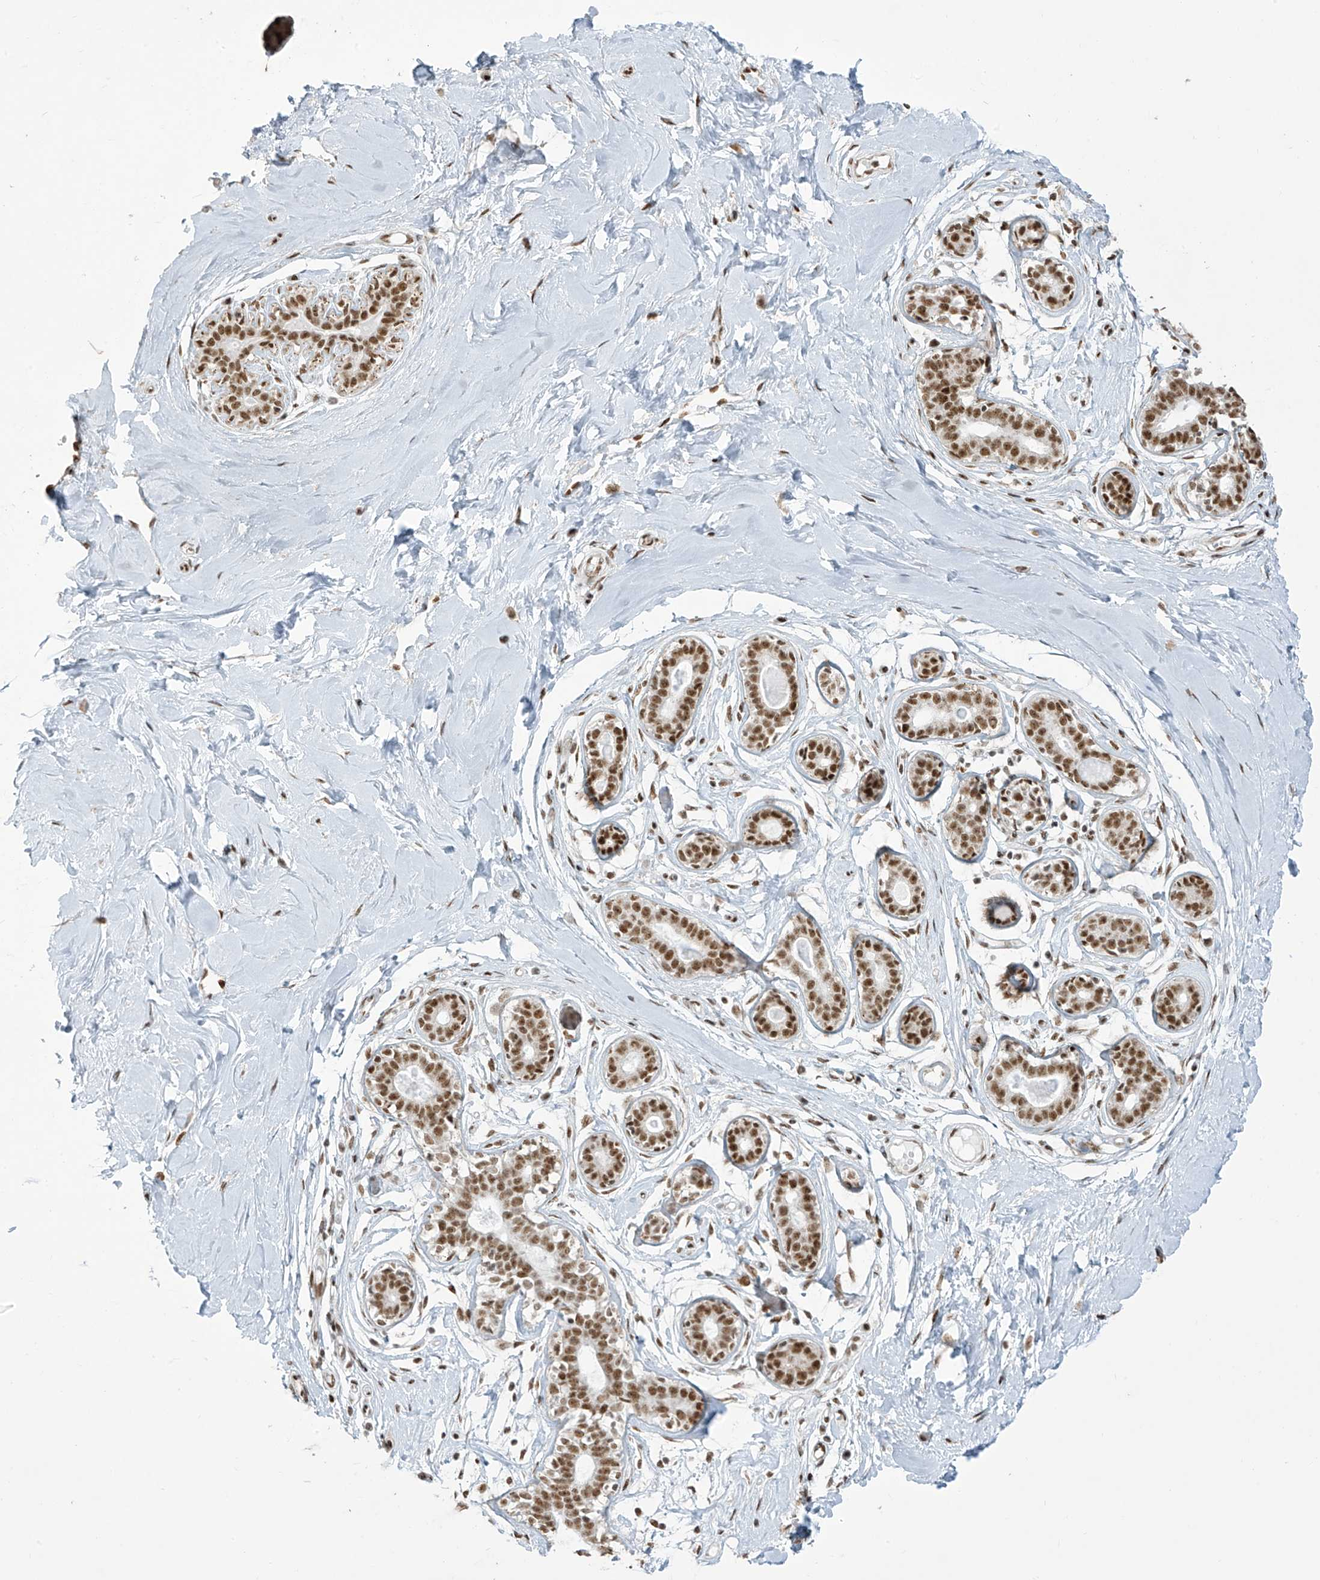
{"staining": {"intensity": "moderate", "quantity": ">75%", "location": "nuclear"}, "tissue": "breast", "cell_type": "Adipocytes", "image_type": "normal", "snomed": [{"axis": "morphology", "description": "Normal tissue, NOS"}, {"axis": "morphology", "description": "Adenoma, NOS"}, {"axis": "topography", "description": "Breast"}], "caption": "Immunohistochemical staining of normal human breast exhibits medium levels of moderate nuclear positivity in approximately >75% of adipocytes.", "gene": "MS4A6A", "patient": {"sex": "female", "age": 23}}